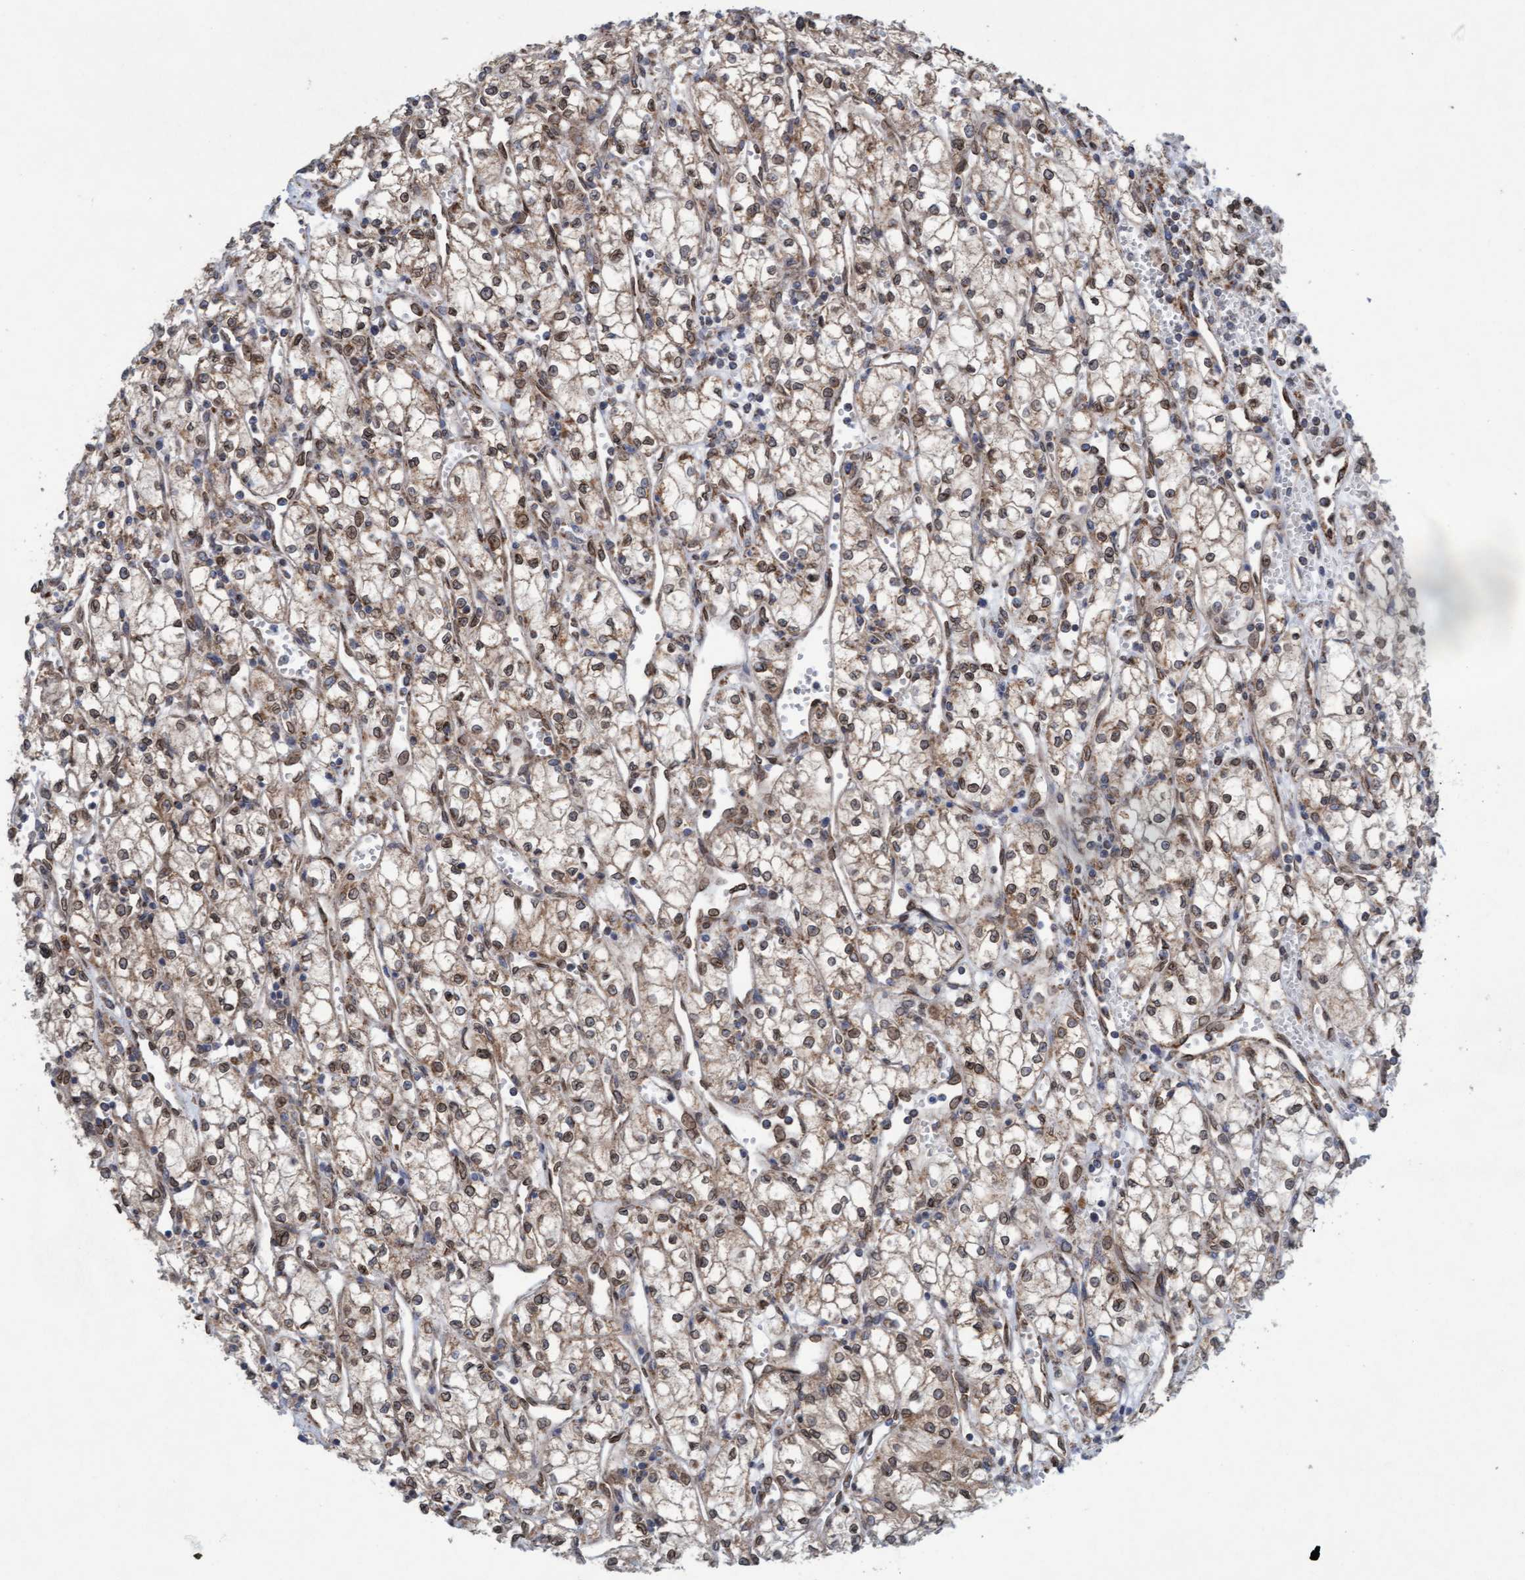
{"staining": {"intensity": "moderate", "quantity": ">75%", "location": "cytoplasmic/membranous,nuclear"}, "tissue": "renal cancer", "cell_type": "Tumor cells", "image_type": "cancer", "snomed": [{"axis": "morphology", "description": "Adenocarcinoma, NOS"}, {"axis": "topography", "description": "Kidney"}], "caption": "Adenocarcinoma (renal) tissue reveals moderate cytoplasmic/membranous and nuclear expression in approximately >75% of tumor cells", "gene": "MRPS23", "patient": {"sex": "male", "age": 59}}